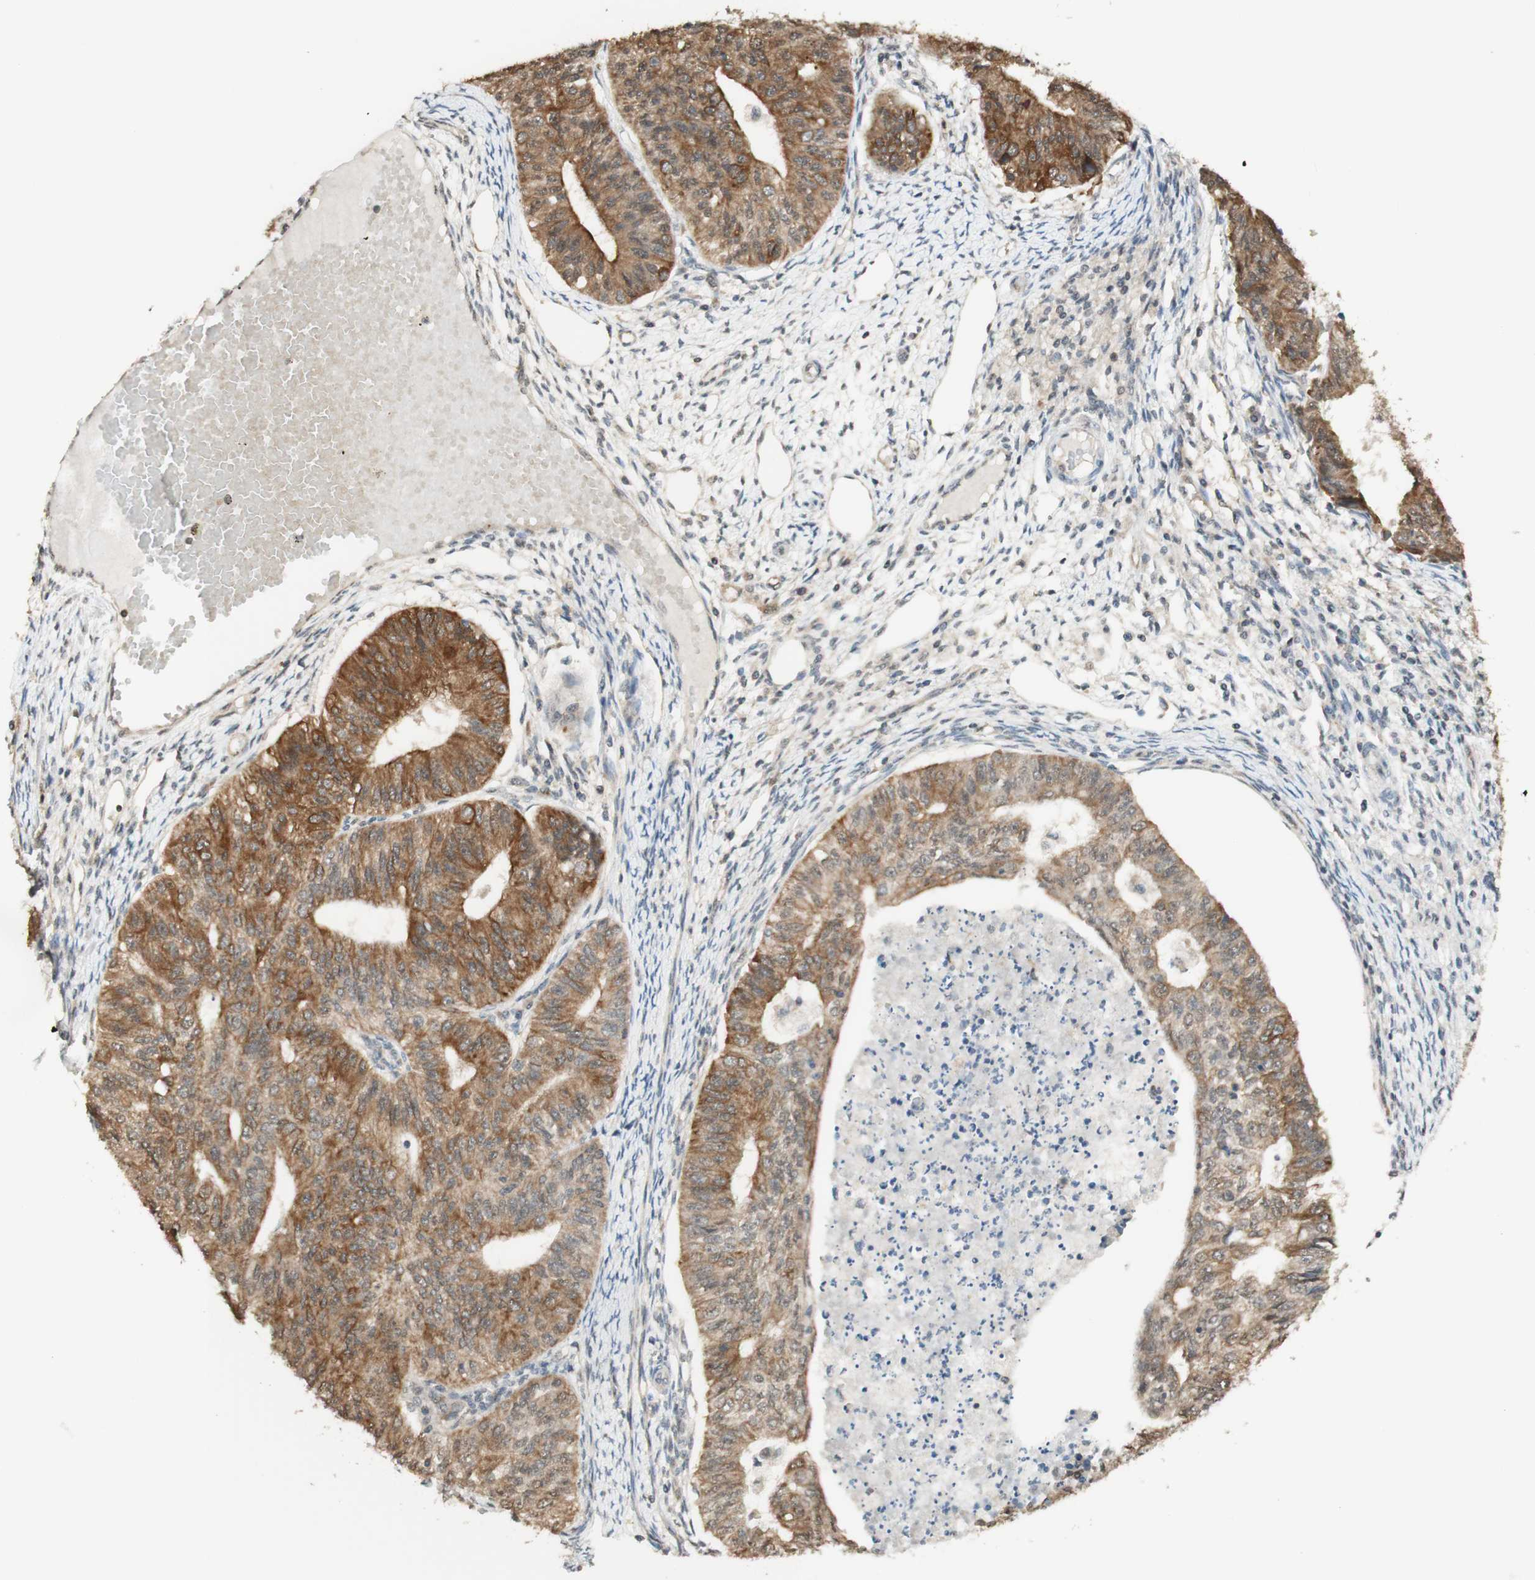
{"staining": {"intensity": "moderate", "quantity": ">75%", "location": "cytoplasmic/membranous"}, "tissue": "endometrial cancer", "cell_type": "Tumor cells", "image_type": "cancer", "snomed": [{"axis": "morphology", "description": "Adenocarcinoma, NOS"}, {"axis": "topography", "description": "Endometrium"}], "caption": "This is an image of immunohistochemistry (IHC) staining of adenocarcinoma (endometrial), which shows moderate positivity in the cytoplasmic/membranous of tumor cells.", "gene": "SPINT2", "patient": {"sex": "female", "age": 32}}